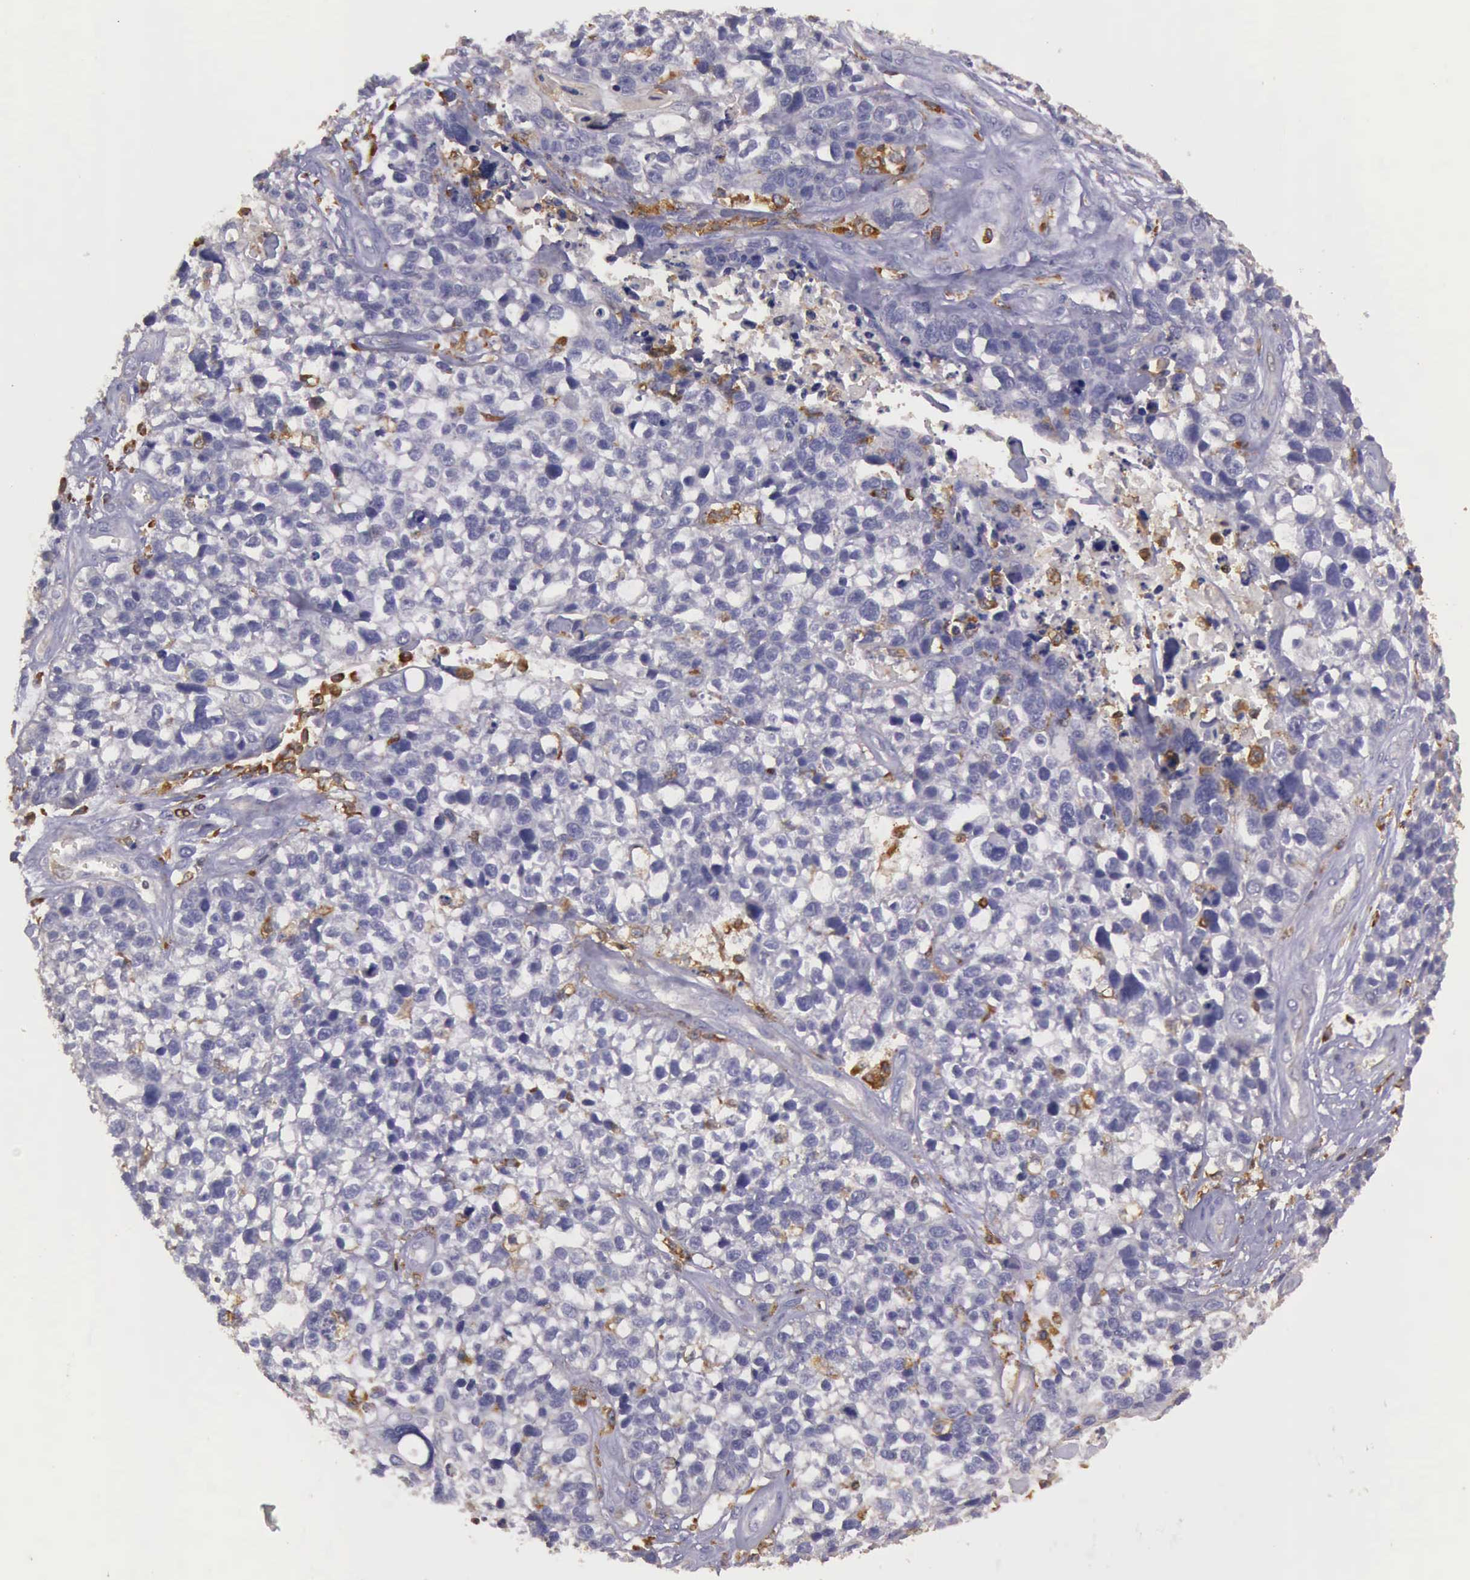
{"staining": {"intensity": "negative", "quantity": "none", "location": "none"}, "tissue": "lung cancer", "cell_type": "Tumor cells", "image_type": "cancer", "snomed": [{"axis": "morphology", "description": "Squamous cell carcinoma, NOS"}, {"axis": "topography", "description": "Lymph node"}, {"axis": "topography", "description": "Lung"}], "caption": "This is a micrograph of immunohistochemistry (IHC) staining of lung cancer, which shows no expression in tumor cells.", "gene": "ARHGAP4", "patient": {"sex": "male", "age": 74}}